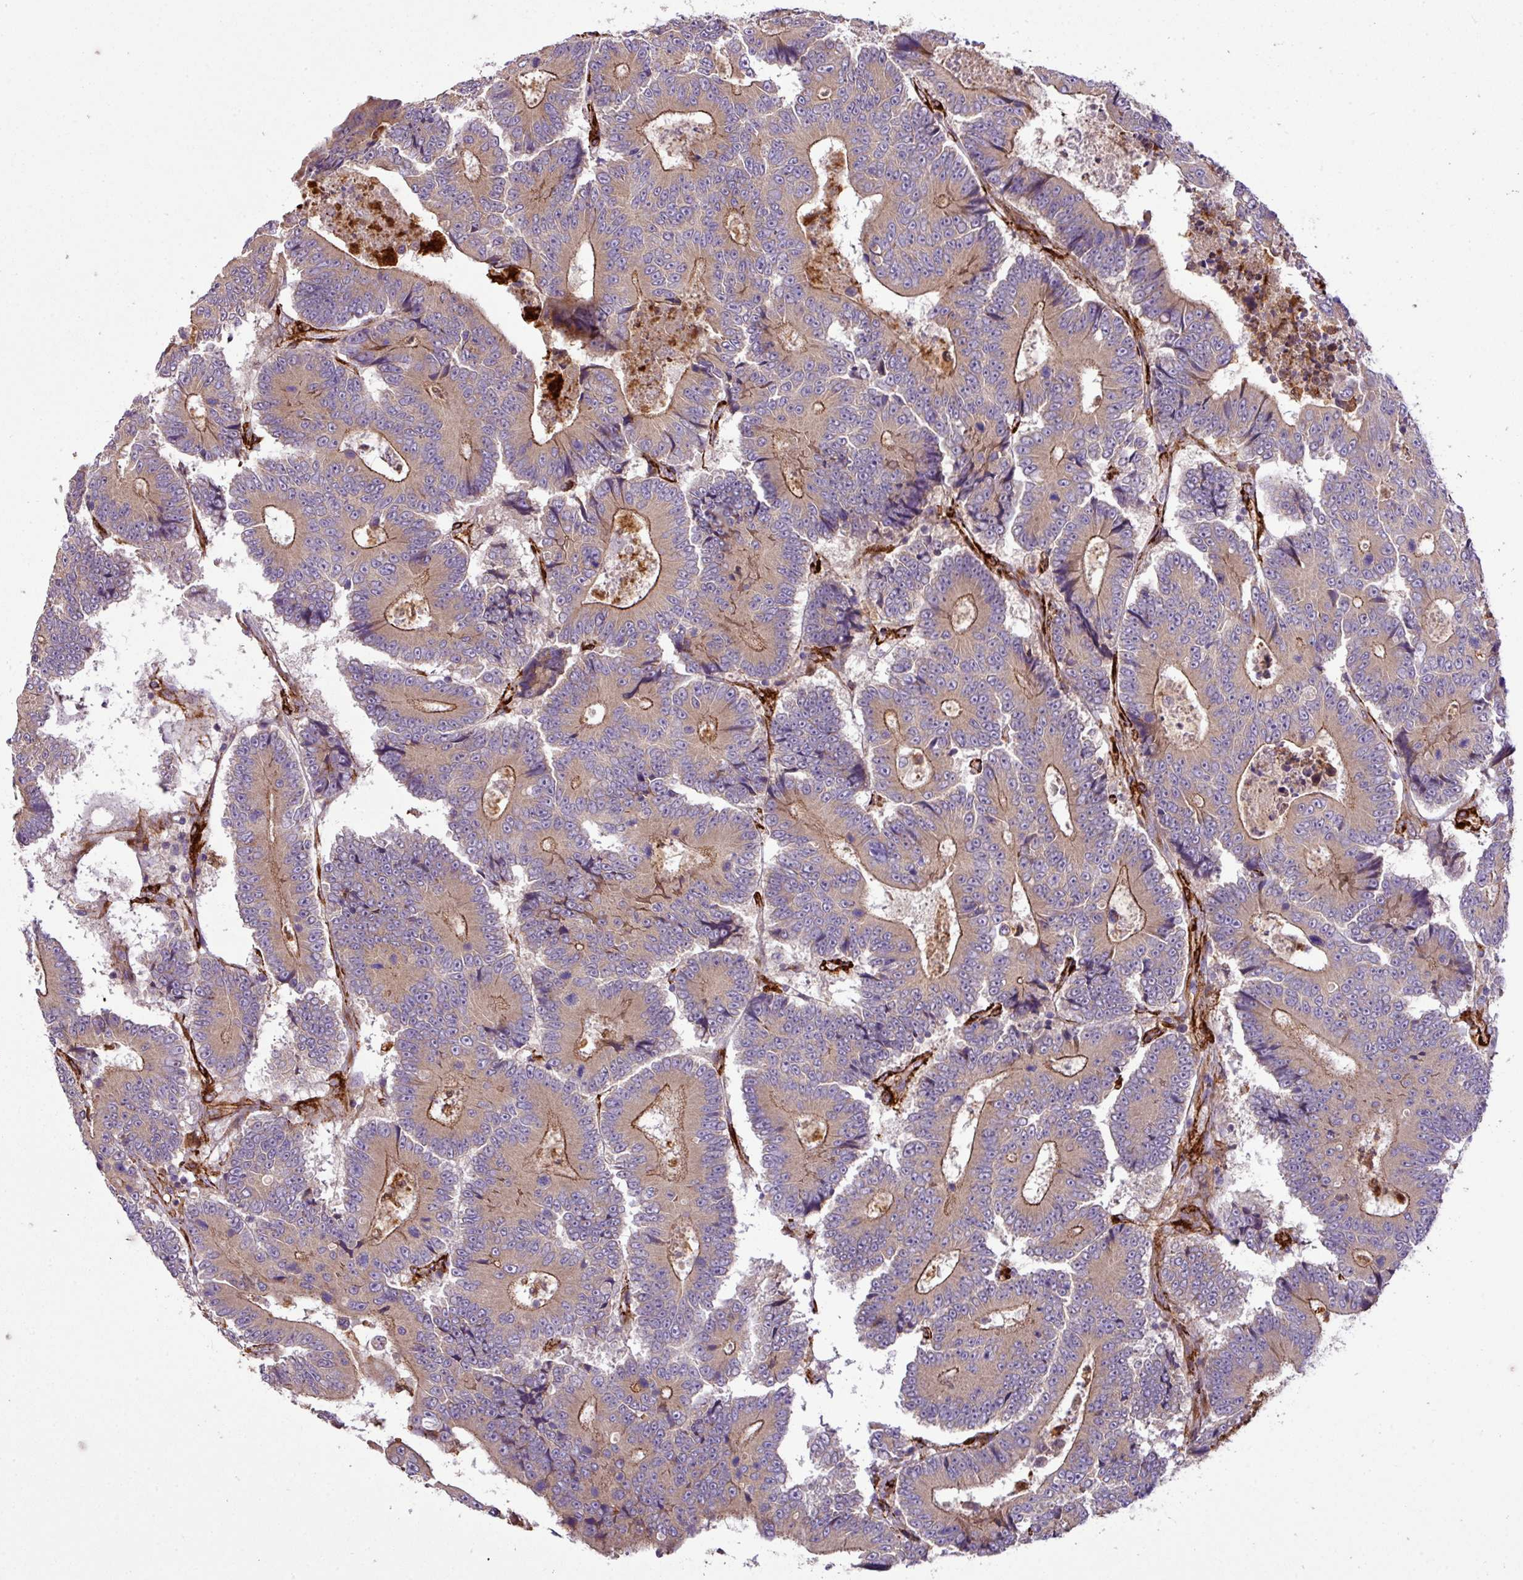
{"staining": {"intensity": "moderate", "quantity": ">75%", "location": "cytoplasmic/membranous"}, "tissue": "colorectal cancer", "cell_type": "Tumor cells", "image_type": "cancer", "snomed": [{"axis": "morphology", "description": "Adenocarcinoma, NOS"}, {"axis": "topography", "description": "Colon"}], "caption": "Colorectal adenocarcinoma stained with a protein marker reveals moderate staining in tumor cells.", "gene": "FAM47E", "patient": {"sex": "male", "age": 83}}